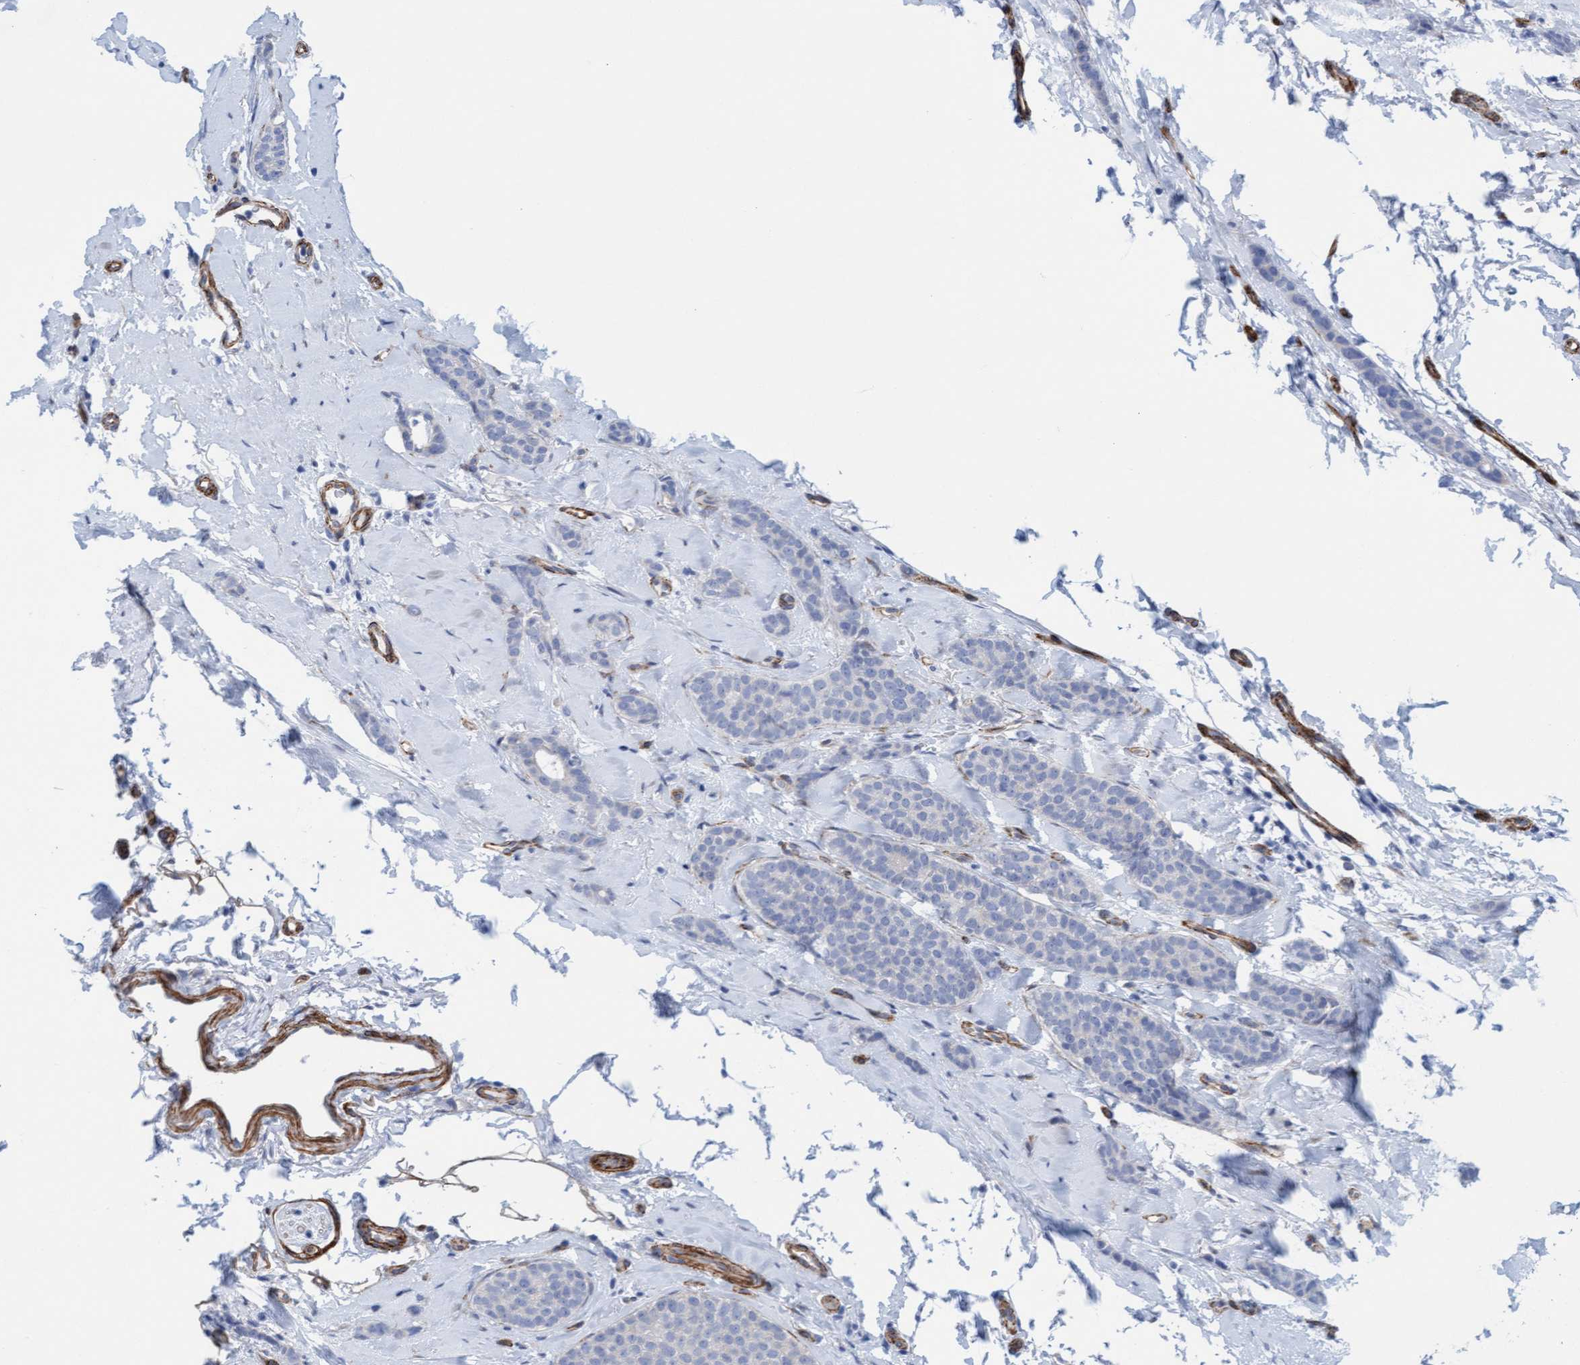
{"staining": {"intensity": "negative", "quantity": "none", "location": "none"}, "tissue": "breast cancer", "cell_type": "Tumor cells", "image_type": "cancer", "snomed": [{"axis": "morphology", "description": "Lobular carcinoma"}, {"axis": "topography", "description": "Skin"}, {"axis": "topography", "description": "Breast"}], "caption": "Protein analysis of breast cancer displays no significant expression in tumor cells.", "gene": "MTFR1", "patient": {"sex": "female", "age": 46}}